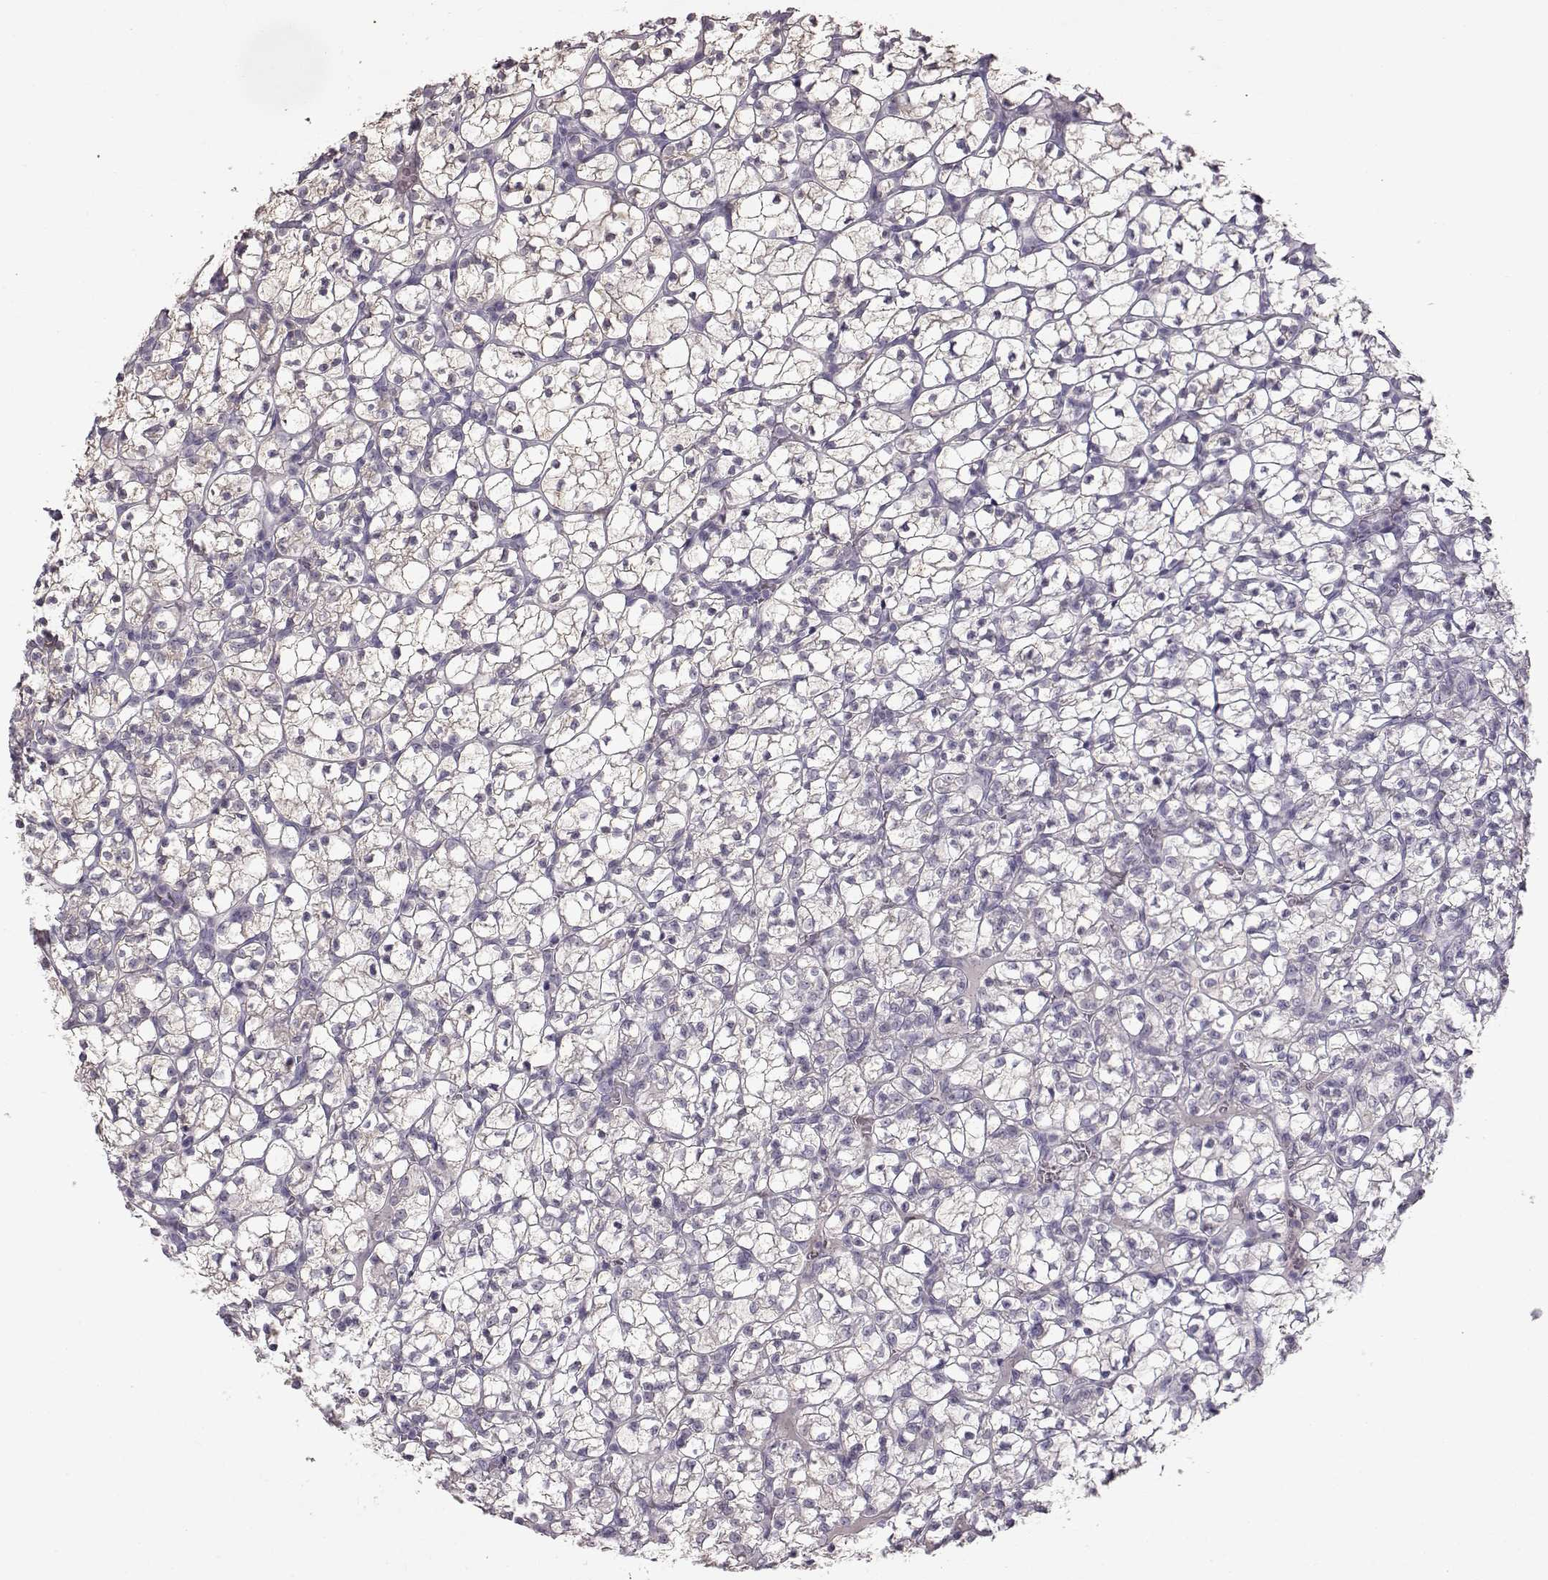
{"staining": {"intensity": "negative", "quantity": "none", "location": "none"}, "tissue": "renal cancer", "cell_type": "Tumor cells", "image_type": "cancer", "snomed": [{"axis": "morphology", "description": "Adenocarcinoma, NOS"}, {"axis": "topography", "description": "Kidney"}], "caption": "Immunohistochemistry of human renal cancer (adenocarcinoma) exhibits no positivity in tumor cells.", "gene": "SPAG17", "patient": {"sex": "female", "age": 89}}